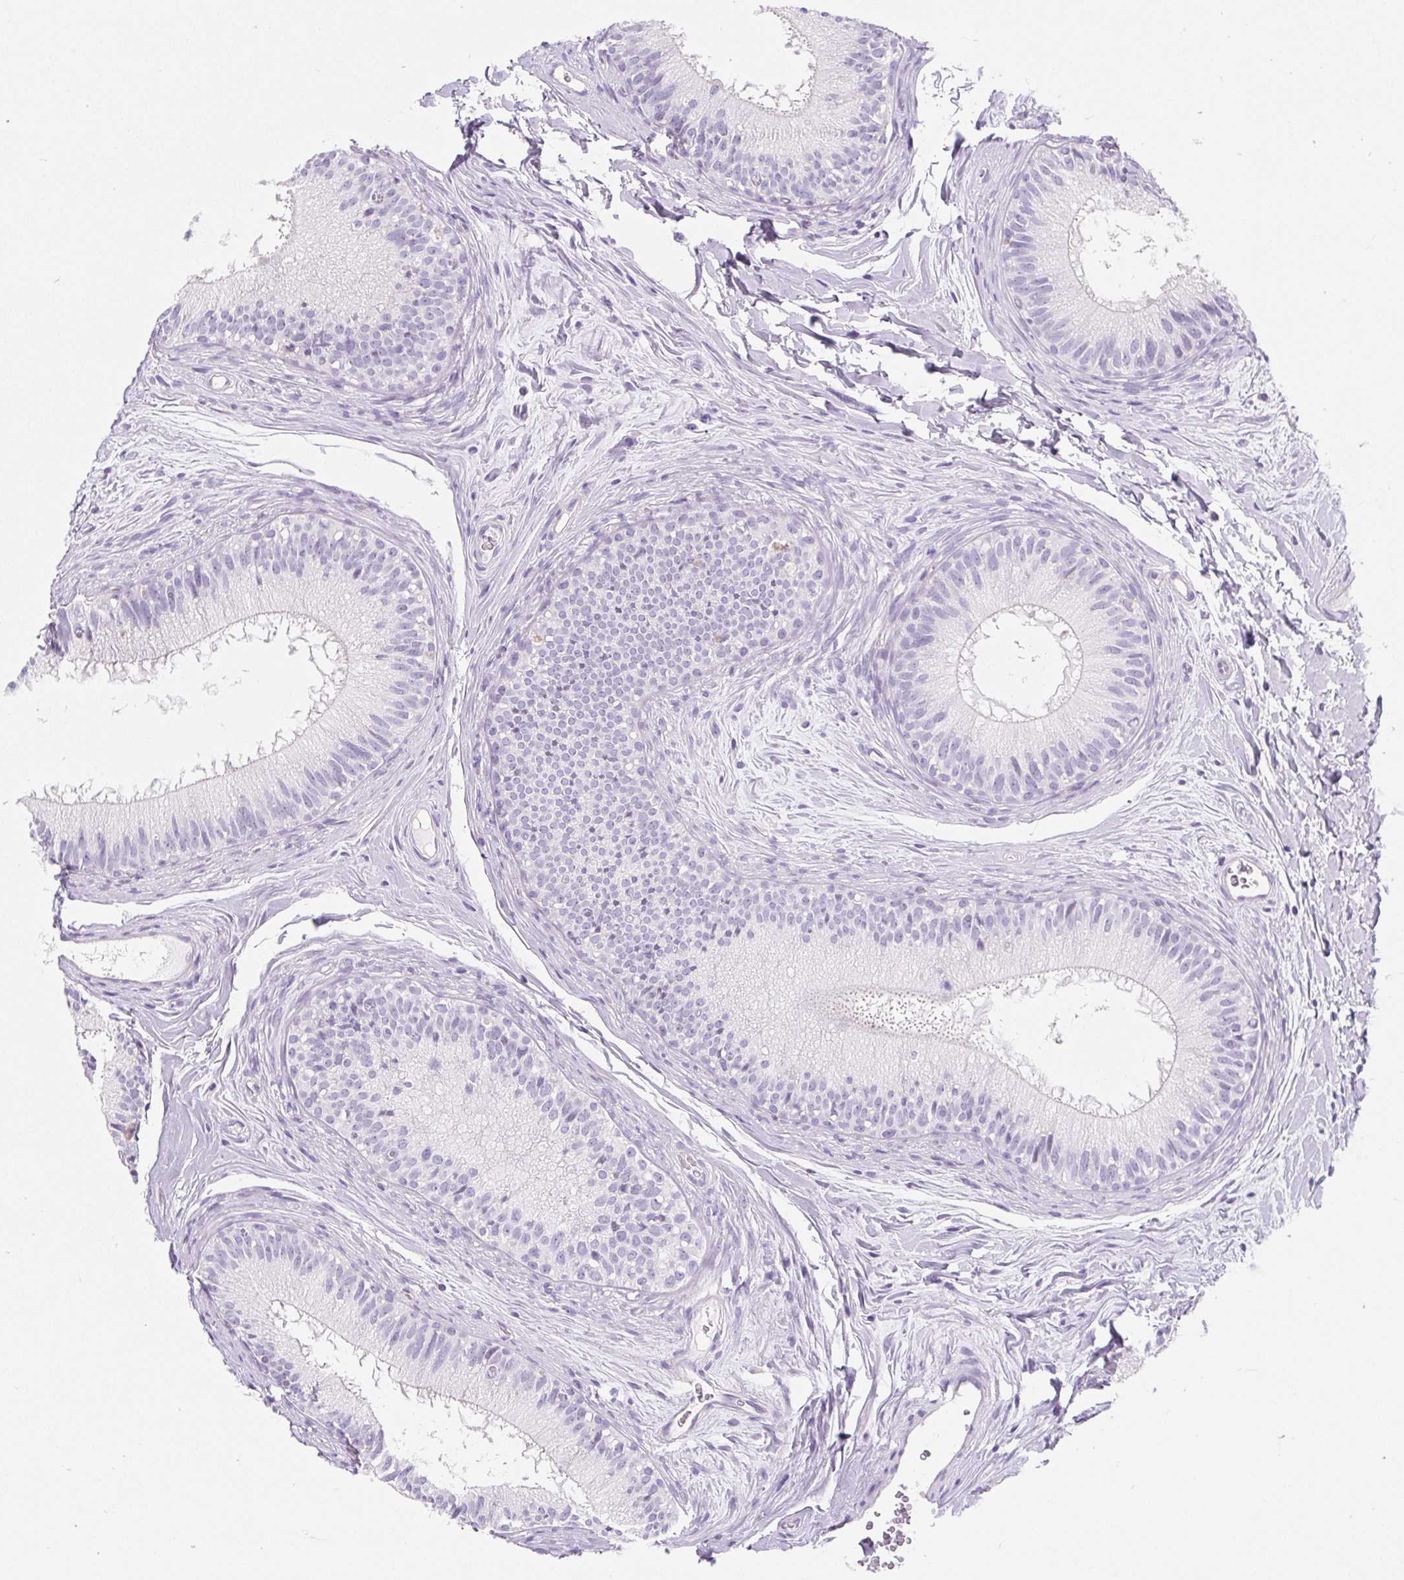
{"staining": {"intensity": "negative", "quantity": "none", "location": "none"}, "tissue": "epididymis", "cell_type": "Glandular cells", "image_type": "normal", "snomed": [{"axis": "morphology", "description": "Normal tissue, NOS"}, {"axis": "topography", "description": "Epididymis"}], "caption": "This is an IHC micrograph of unremarkable epididymis. There is no positivity in glandular cells.", "gene": "BCAS1", "patient": {"sex": "male", "age": 44}}